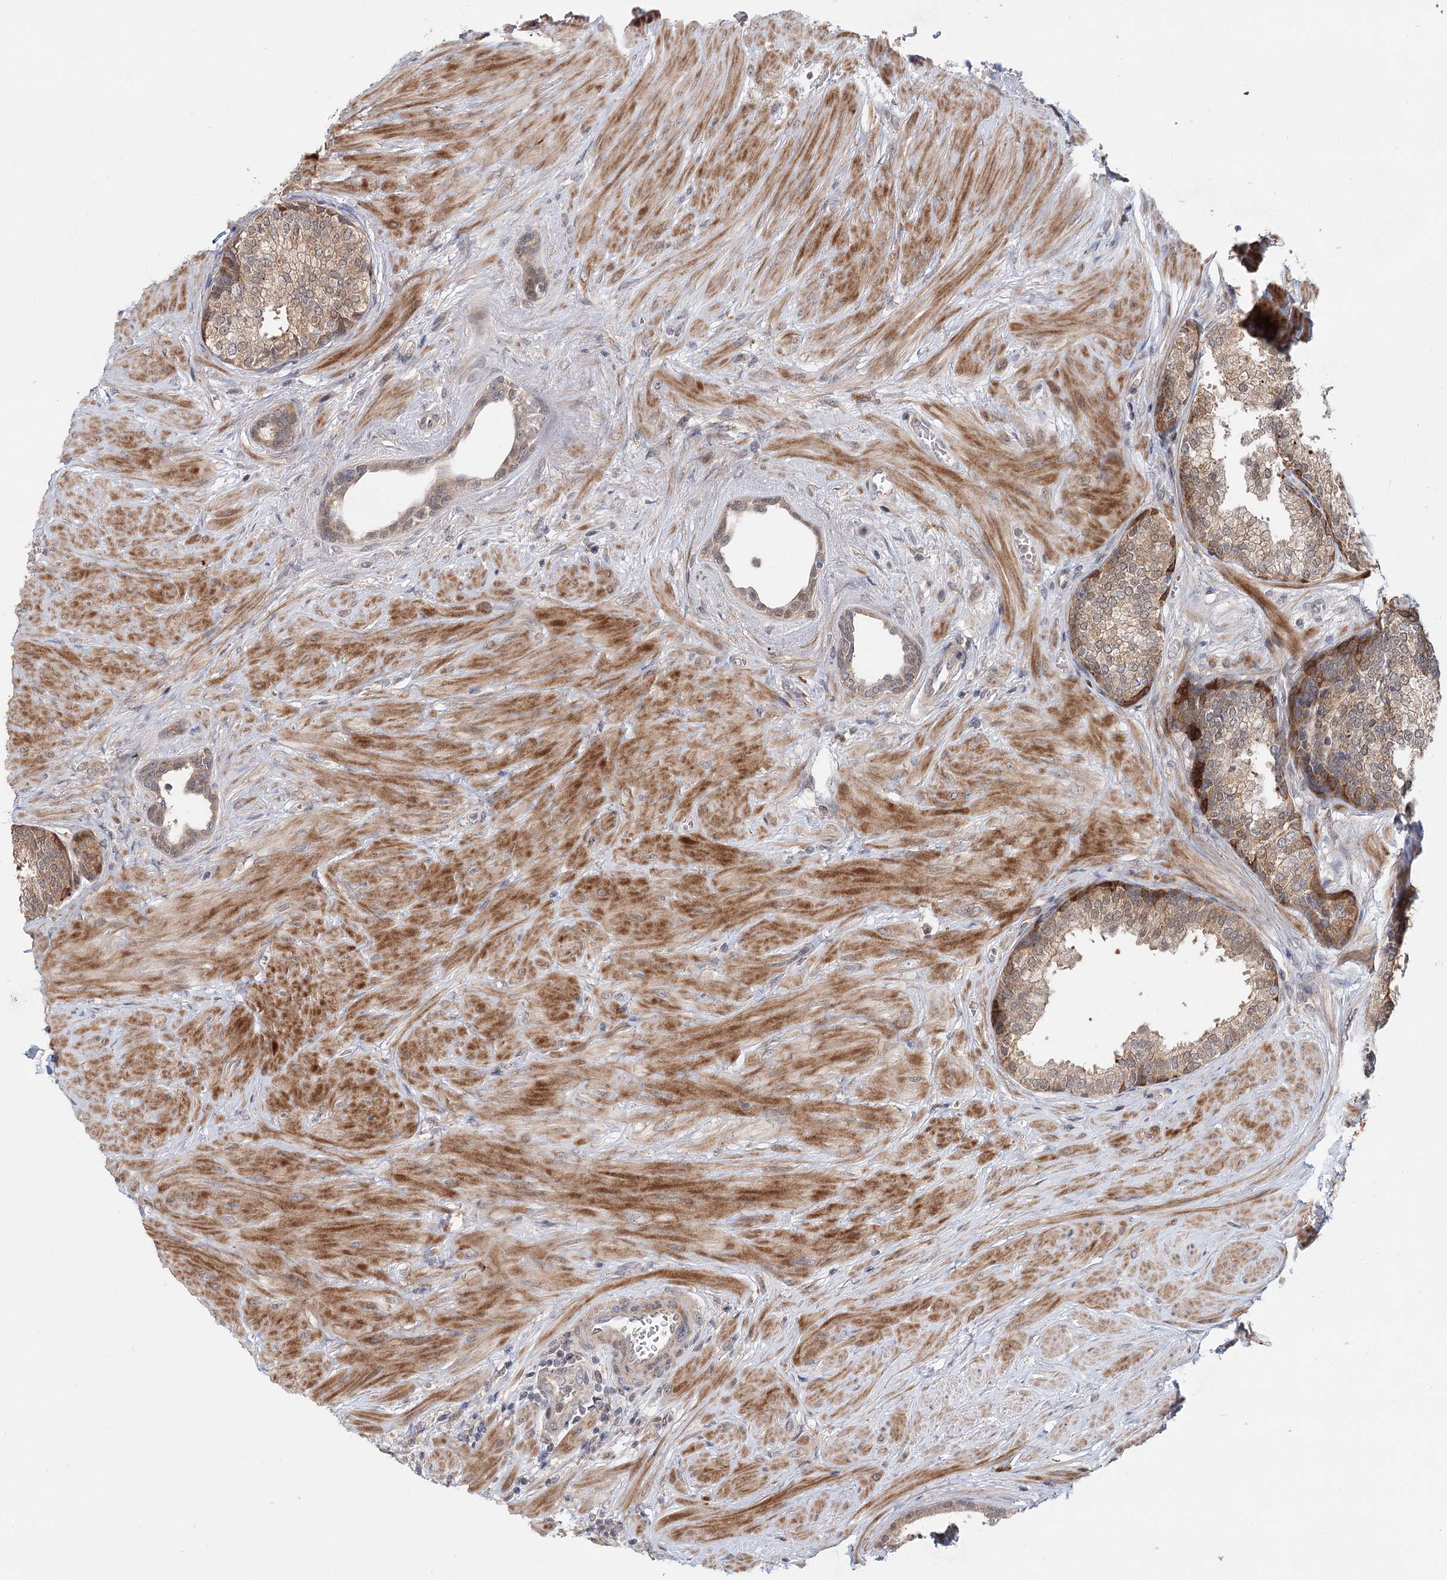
{"staining": {"intensity": "moderate", "quantity": "<25%", "location": "cytoplasmic/membranous"}, "tissue": "prostate", "cell_type": "Glandular cells", "image_type": "normal", "snomed": [{"axis": "morphology", "description": "Normal tissue, NOS"}, {"axis": "topography", "description": "Prostate"}], "caption": "Immunohistochemical staining of normal human prostate exhibits moderate cytoplasmic/membranous protein positivity in about <25% of glandular cells.", "gene": "AP3B1", "patient": {"sex": "male", "age": 48}}